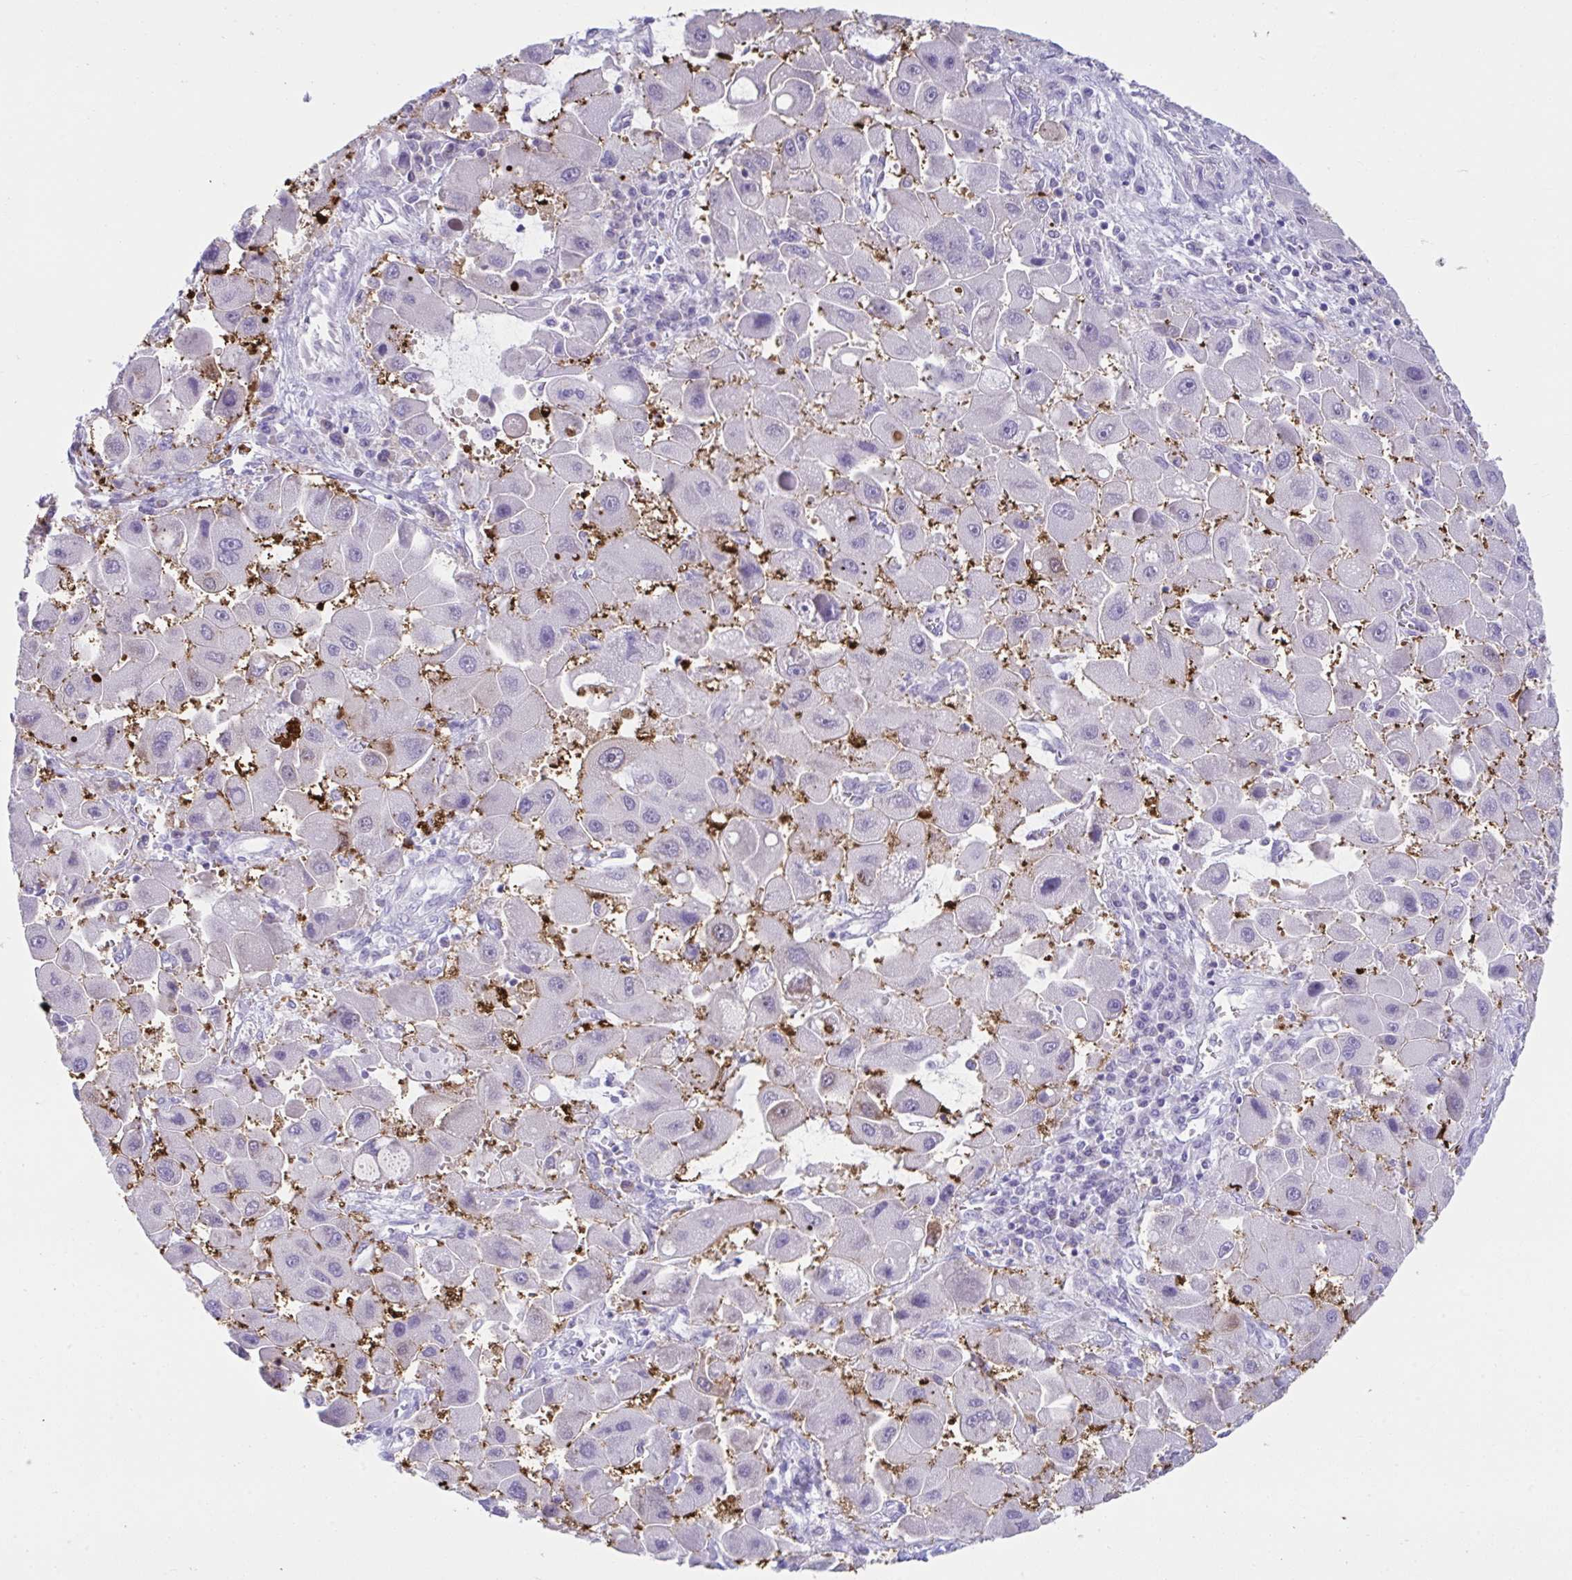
{"staining": {"intensity": "negative", "quantity": "none", "location": "none"}, "tissue": "liver cancer", "cell_type": "Tumor cells", "image_type": "cancer", "snomed": [{"axis": "morphology", "description": "Carcinoma, Hepatocellular, NOS"}, {"axis": "topography", "description": "Liver"}], "caption": "This is an IHC micrograph of human hepatocellular carcinoma (liver). There is no expression in tumor cells.", "gene": "PSCA", "patient": {"sex": "male", "age": 24}}